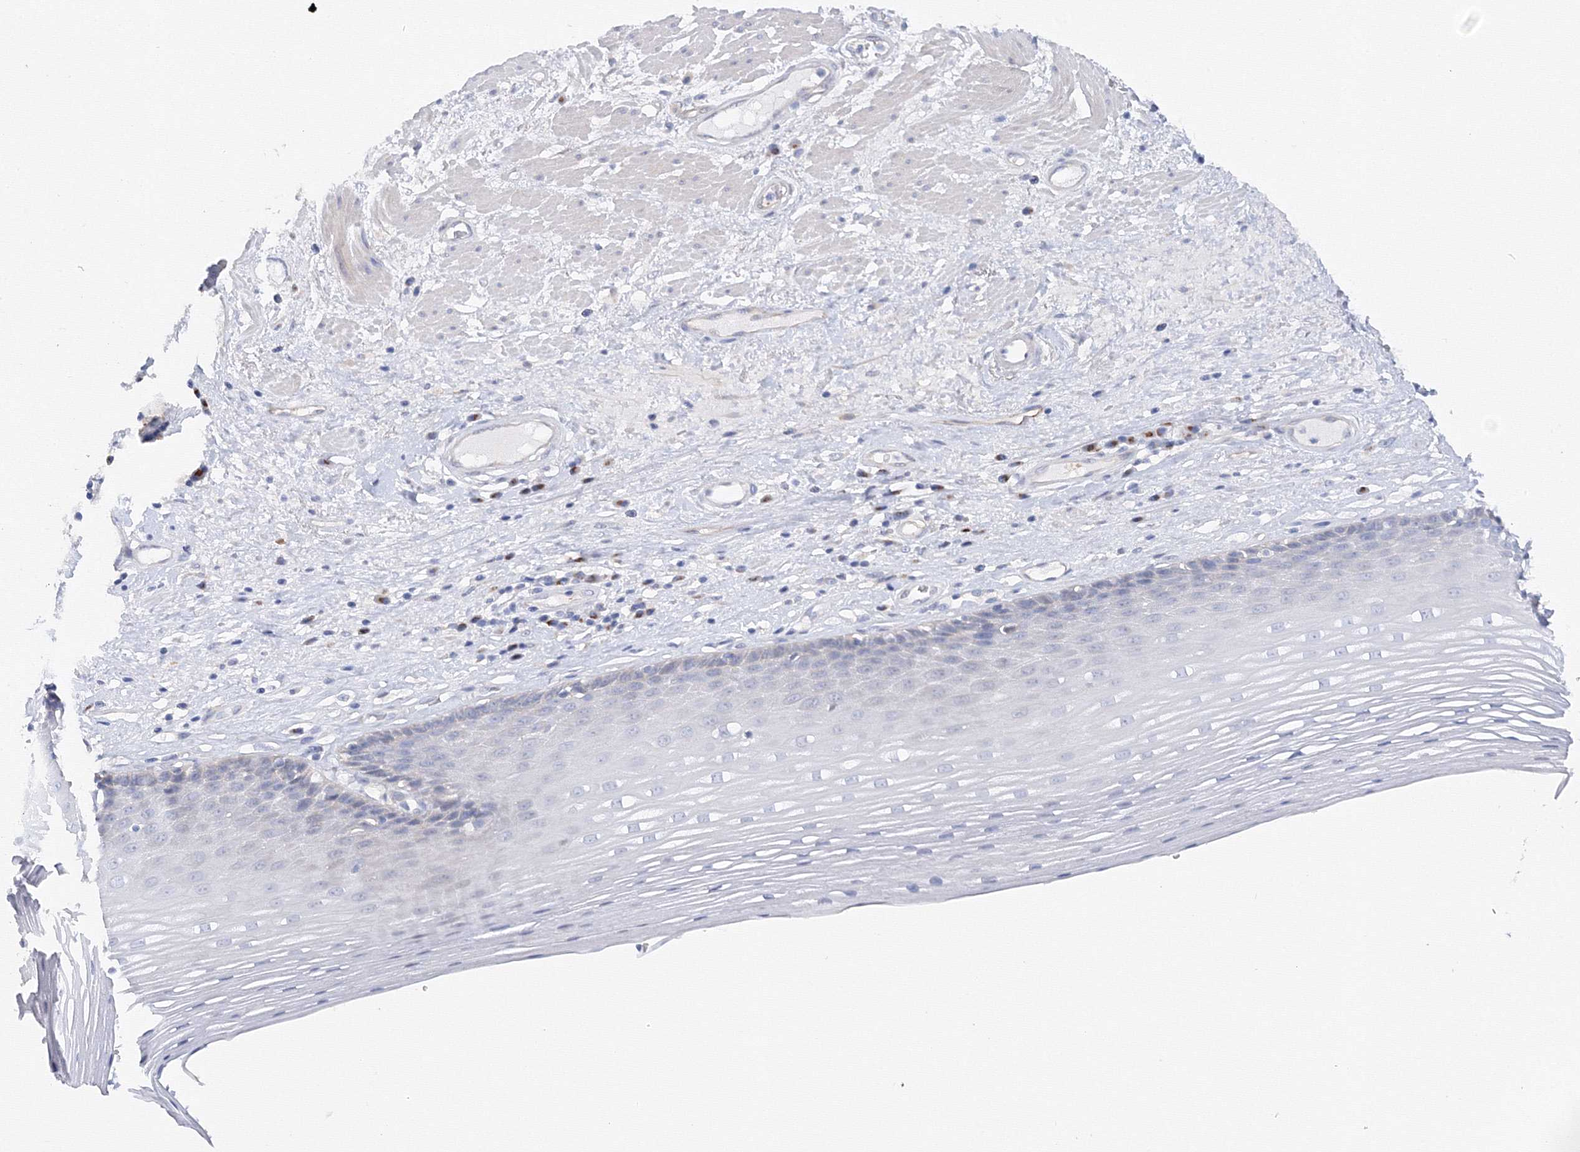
{"staining": {"intensity": "negative", "quantity": "none", "location": "none"}, "tissue": "esophagus", "cell_type": "Squamous epithelial cells", "image_type": "normal", "snomed": [{"axis": "morphology", "description": "Normal tissue, NOS"}, {"axis": "topography", "description": "Esophagus"}], "caption": "Immunohistochemical staining of benign human esophagus exhibits no significant staining in squamous epithelial cells.", "gene": "TAMM41", "patient": {"sex": "male", "age": 62}}